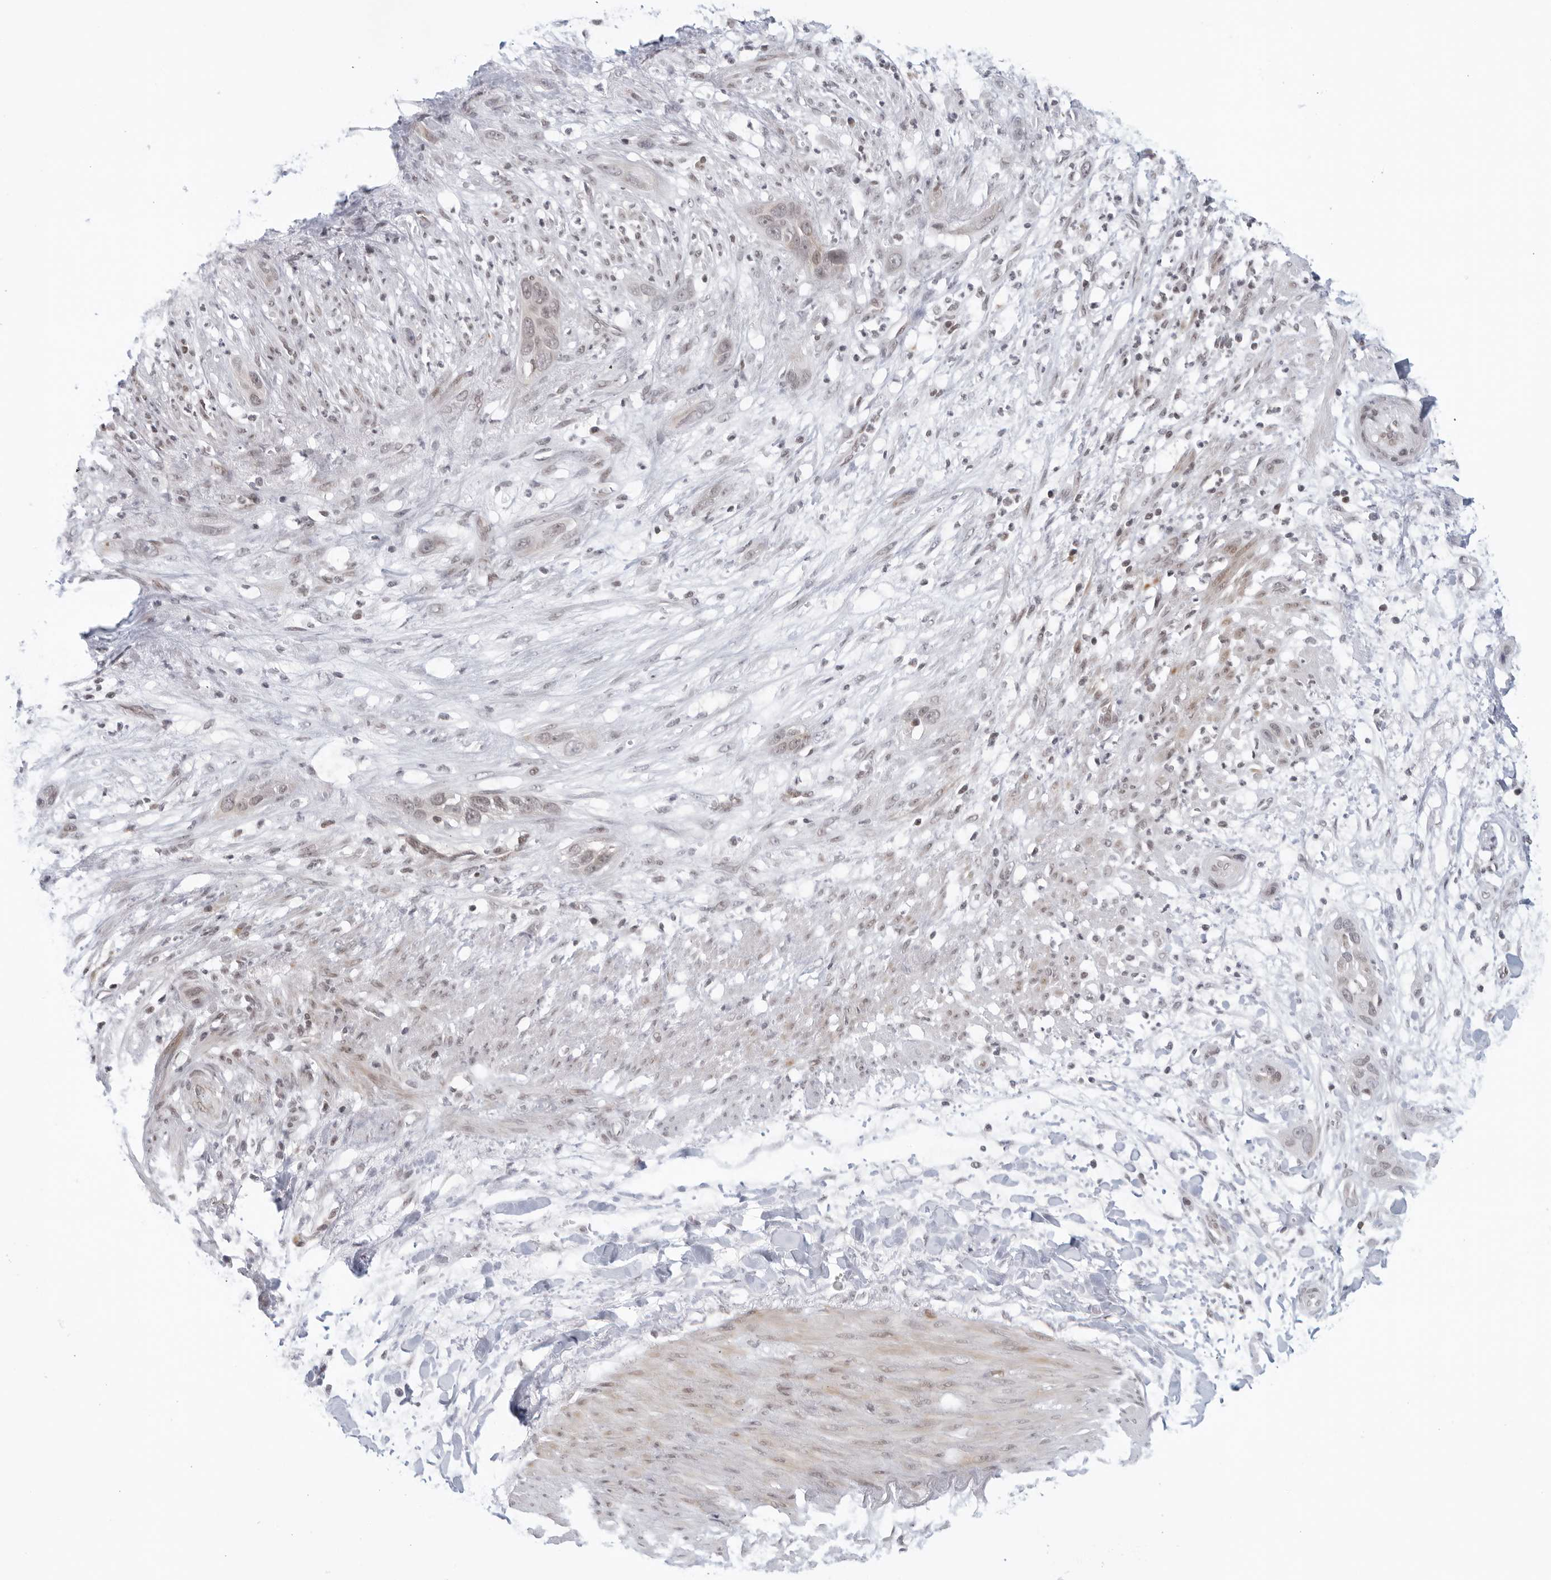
{"staining": {"intensity": "negative", "quantity": "none", "location": "none"}, "tissue": "pancreatic cancer", "cell_type": "Tumor cells", "image_type": "cancer", "snomed": [{"axis": "morphology", "description": "Adenocarcinoma, NOS"}, {"axis": "topography", "description": "Pancreas"}], "caption": "DAB (3,3'-diaminobenzidine) immunohistochemical staining of human adenocarcinoma (pancreatic) reveals no significant expression in tumor cells.", "gene": "RAB11FIP3", "patient": {"sex": "female", "age": 60}}